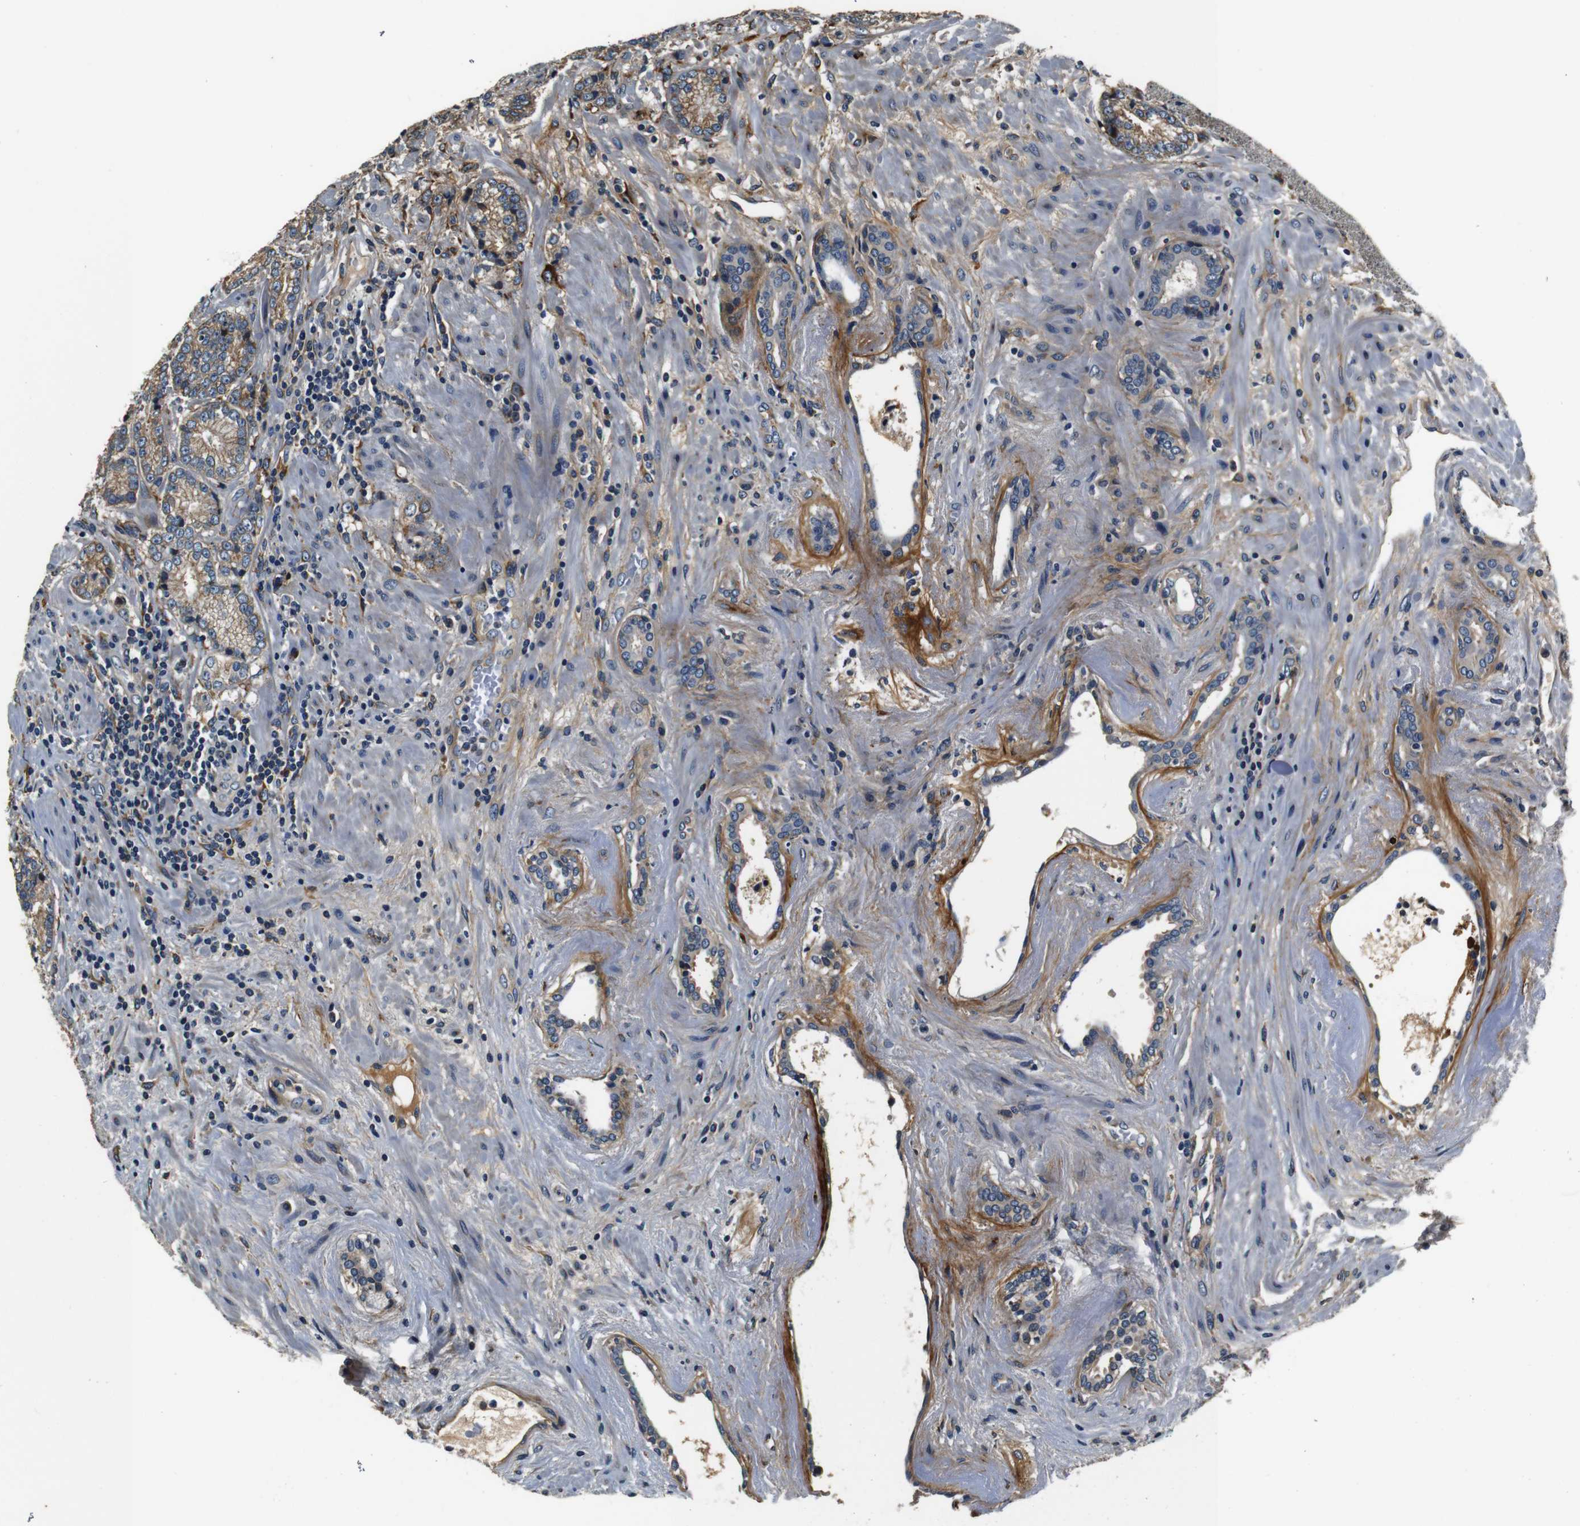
{"staining": {"intensity": "moderate", "quantity": "25%-75%", "location": "cytoplasmic/membranous"}, "tissue": "prostate cancer", "cell_type": "Tumor cells", "image_type": "cancer", "snomed": [{"axis": "morphology", "description": "Adenocarcinoma, High grade"}, {"axis": "topography", "description": "Prostate"}], "caption": "Prostate cancer tissue reveals moderate cytoplasmic/membranous positivity in approximately 25%-75% of tumor cells", "gene": "COL1A1", "patient": {"sex": "male", "age": 61}}